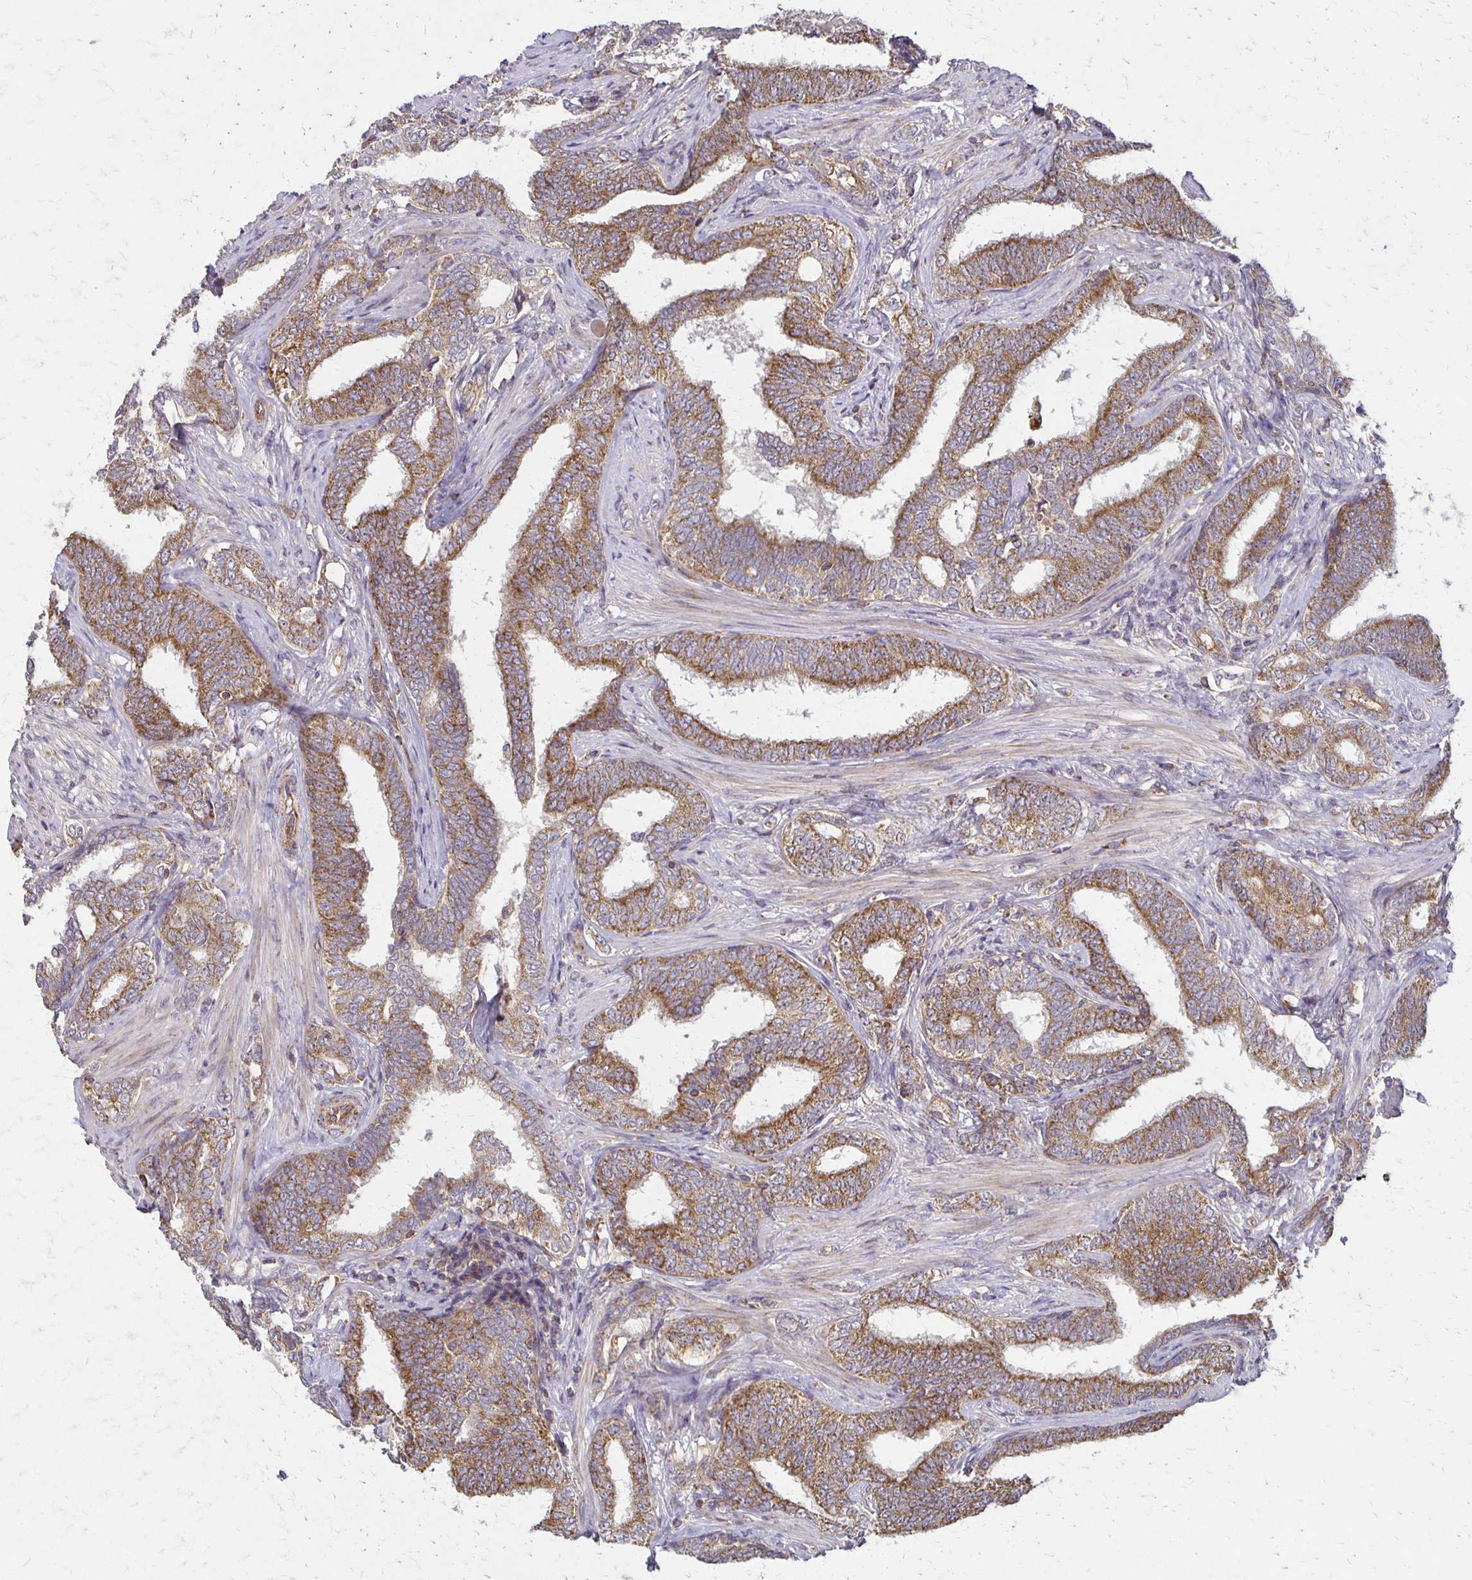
{"staining": {"intensity": "moderate", "quantity": "25%-75%", "location": "cytoplasmic/membranous"}, "tissue": "prostate cancer", "cell_type": "Tumor cells", "image_type": "cancer", "snomed": [{"axis": "morphology", "description": "Adenocarcinoma, High grade"}, {"axis": "topography", "description": "Prostate"}], "caption": "A histopathology image of adenocarcinoma (high-grade) (prostate) stained for a protein displays moderate cytoplasmic/membranous brown staining in tumor cells.", "gene": "EIF4EBP2", "patient": {"sex": "male", "age": 72}}